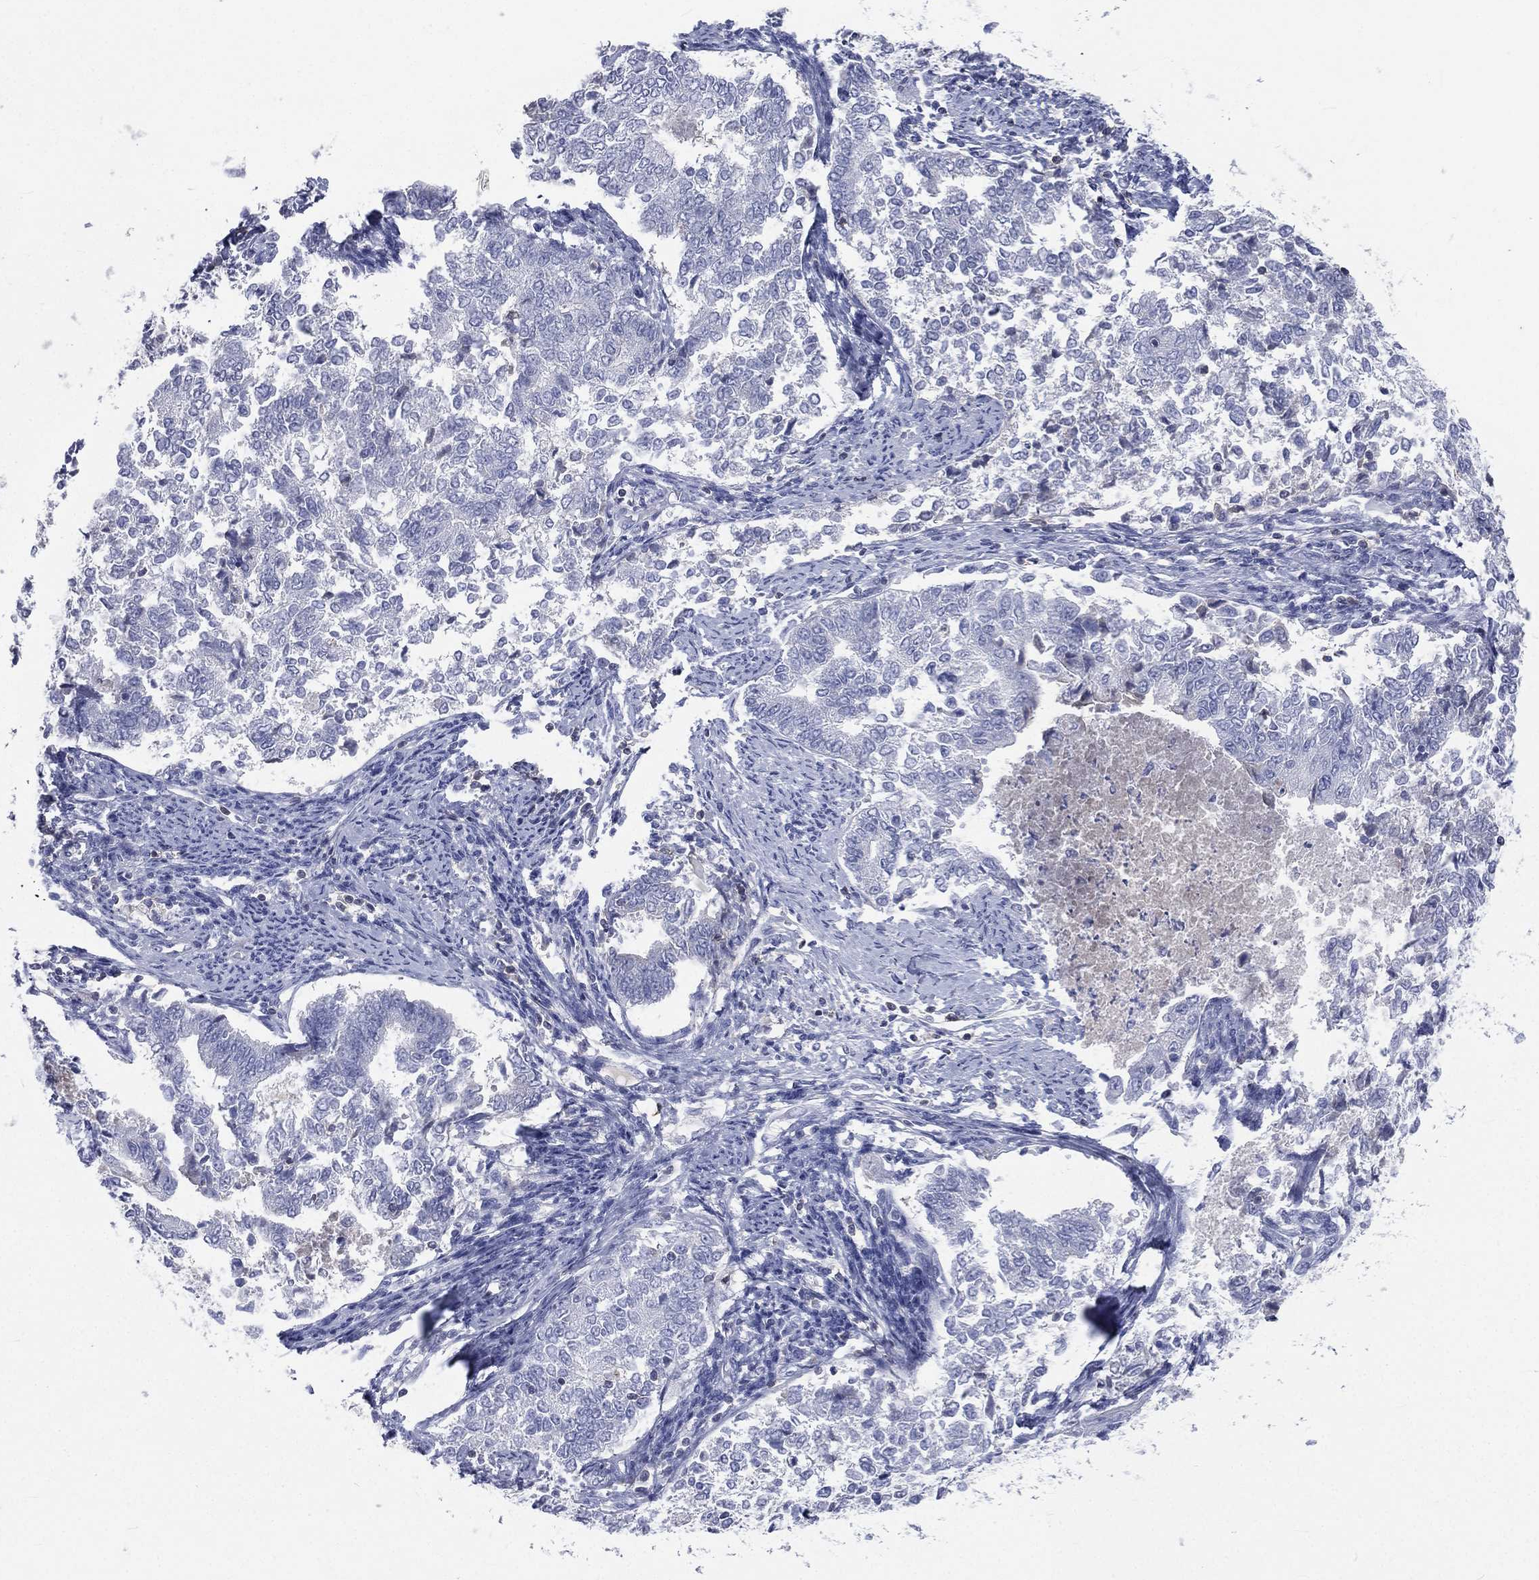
{"staining": {"intensity": "negative", "quantity": "none", "location": "none"}, "tissue": "endometrial cancer", "cell_type": "Tumor cells", "image_type": "cancer", "snomed": [{"axis": "morphology", "description": "Adenocarcinoma, NOS"}, {"axis": "topography", "description": "Endometrium"}], "caption": "Endometrial cancer (adenocarcinoma) was stained to show a protein in brown. There is no significant positivity in tumor cells.", "gene": "CD3D", "patient": {"sex": "female", "age": 65}}